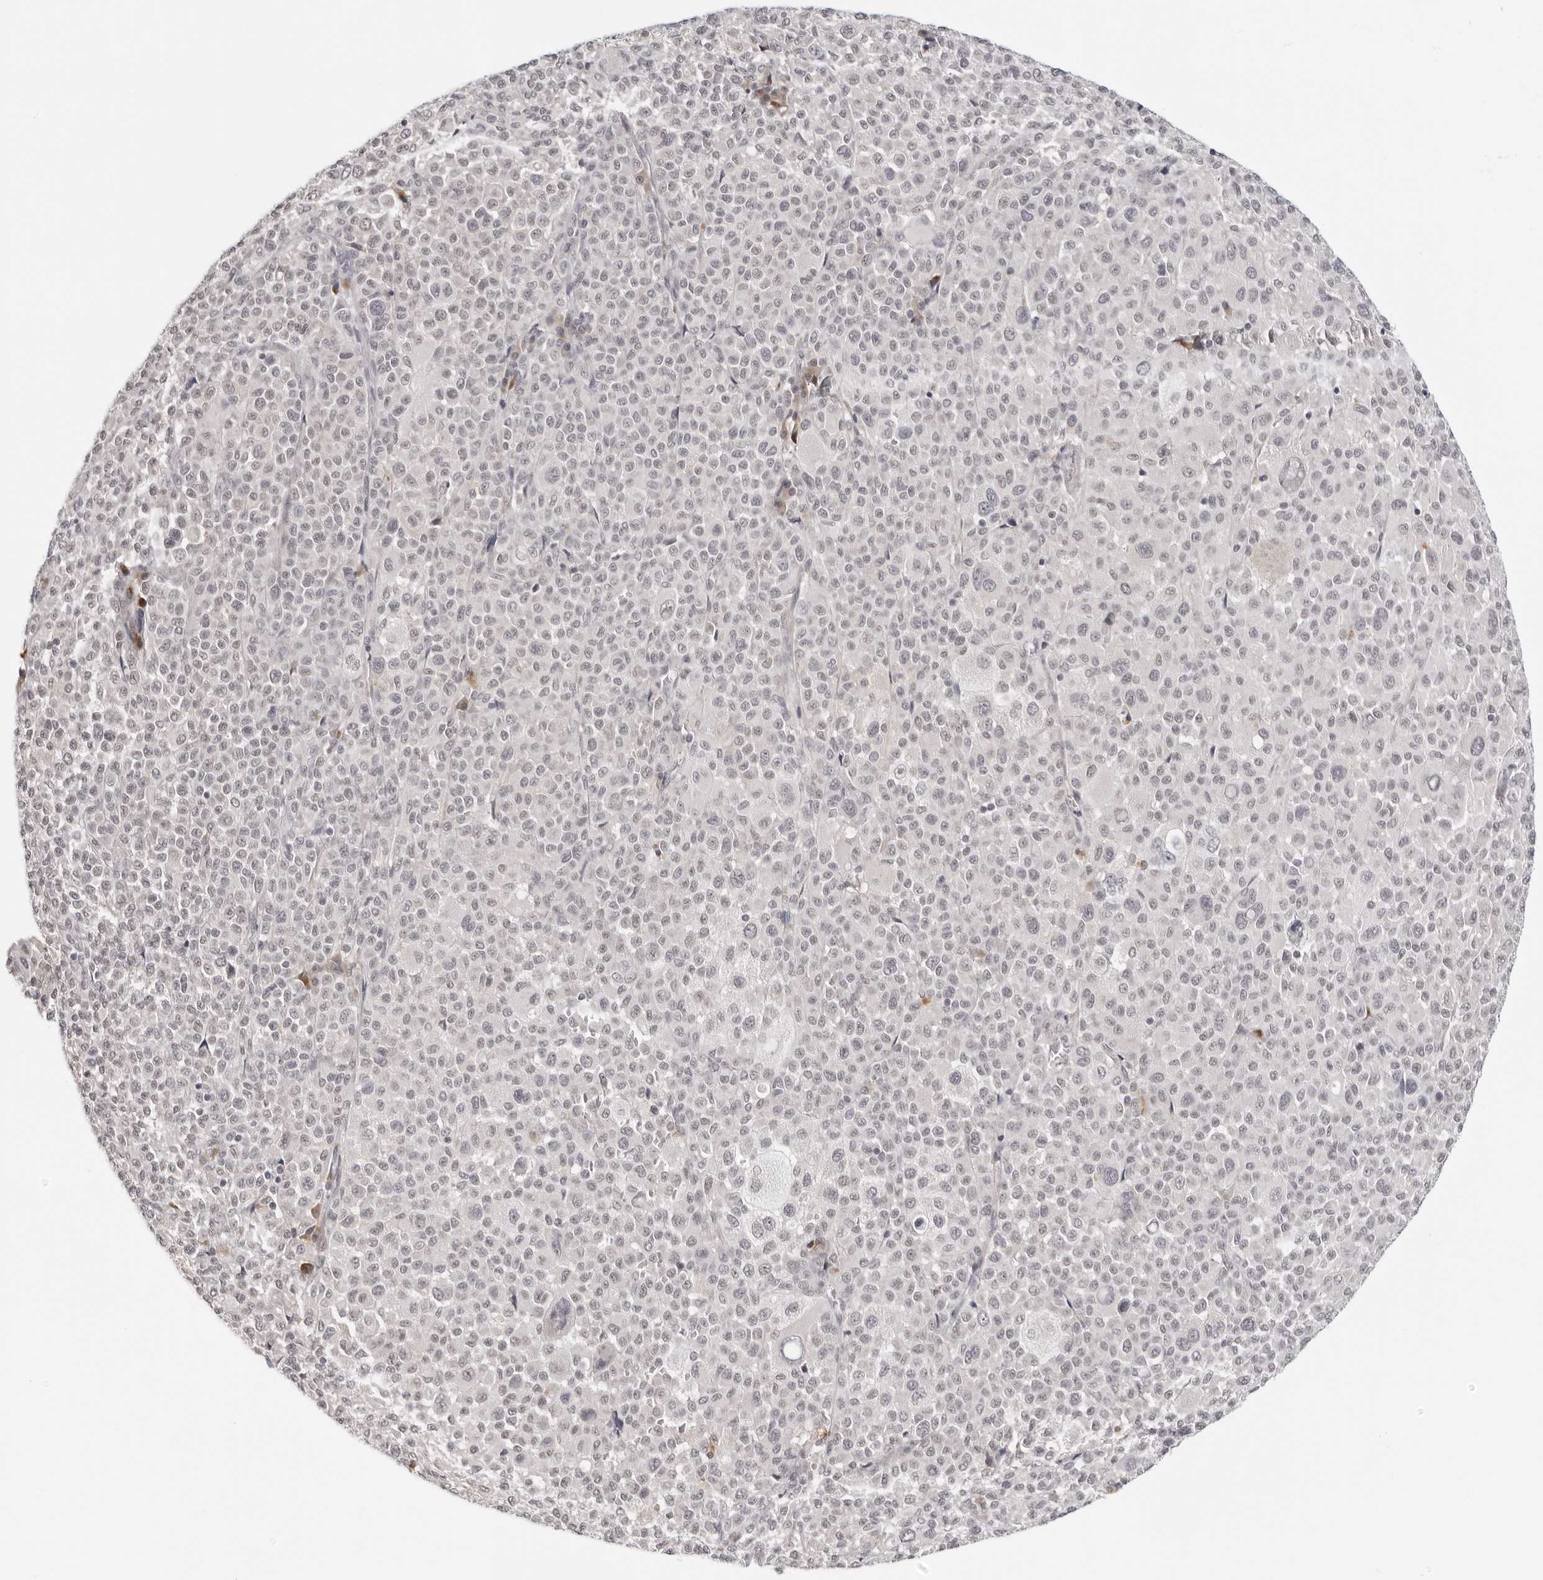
{"staining": {"intensity": "negative", "quantity": "none", "location": "none"}, "tissue": "melanoma", "cell_type": "Tumor cells", "image_type": "cancer", "snomed": [{"axis": "morphology", "description": "Malignant melanoma, Metastatic site"}, {"axis": "topography", "description": "Skin"}], "caption": "Immunohistochemistry (IHC) histopathology image of malignant melanoma (metastatic site) stained for a protein (brown), which displays no staining in tumor cells. (Brightfield microscopy of DAB (3,3'-diaminobenzidine) IHC at high magnification).", "gene": "PRUNE1", "patient": {"sex": "female", "age": 74}}